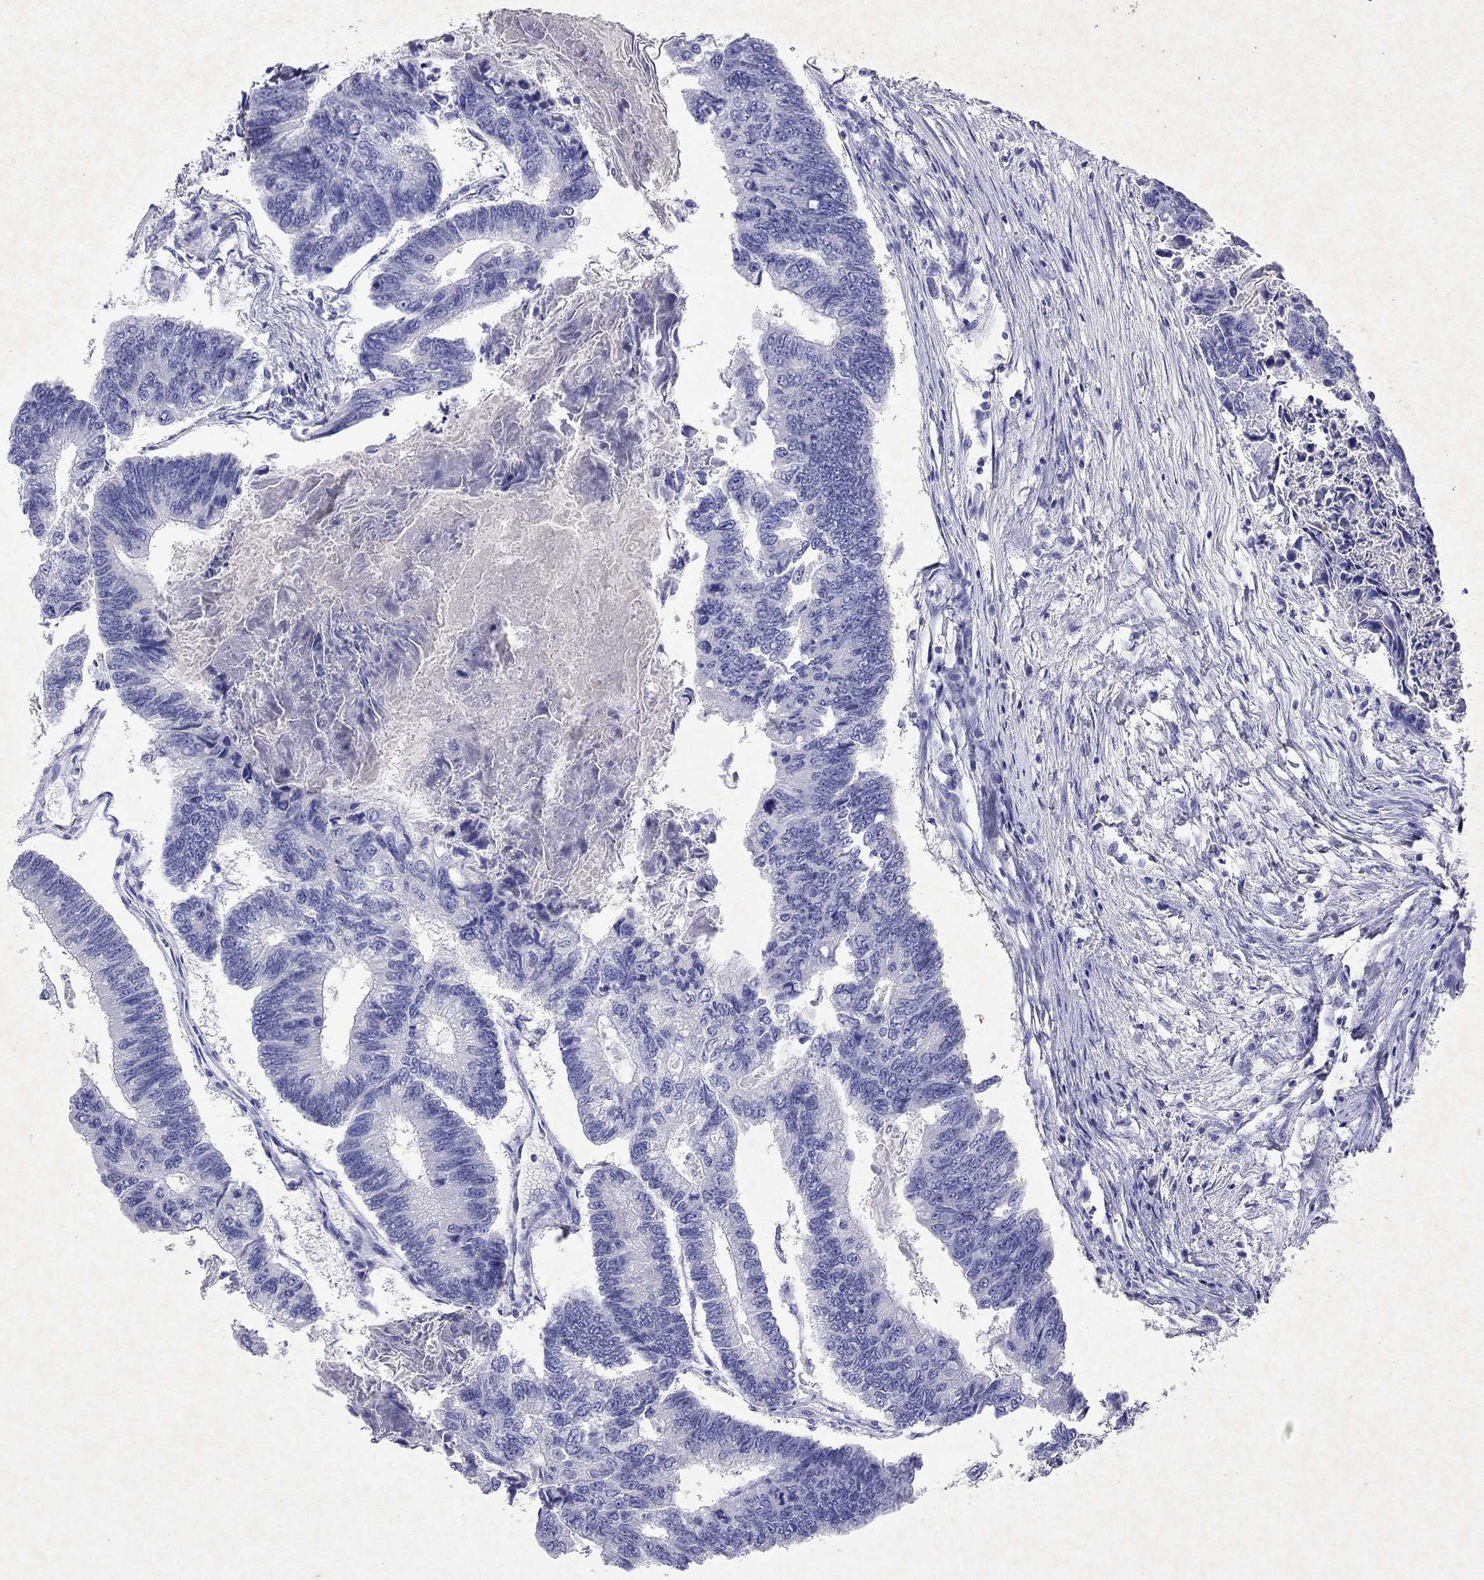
{"staining": {"intensity": "negative", "quantity": "none", "location": "none"}, "tissue": "colorectal cancer", "cell_type": "Tumor cells", "image_type": "cancer", "snomed": [{"axis": "morphology", "description": "Adenocarcinoma, NOS"}, {"axis": "topography", "description": "Colon"}], "caption": "Immunohistochemistry of colorectal adenocarcinoma shows no positivity in tumor cells.", "gene": "ARMC12", "patient": {"sex": "female", "age": 65}}